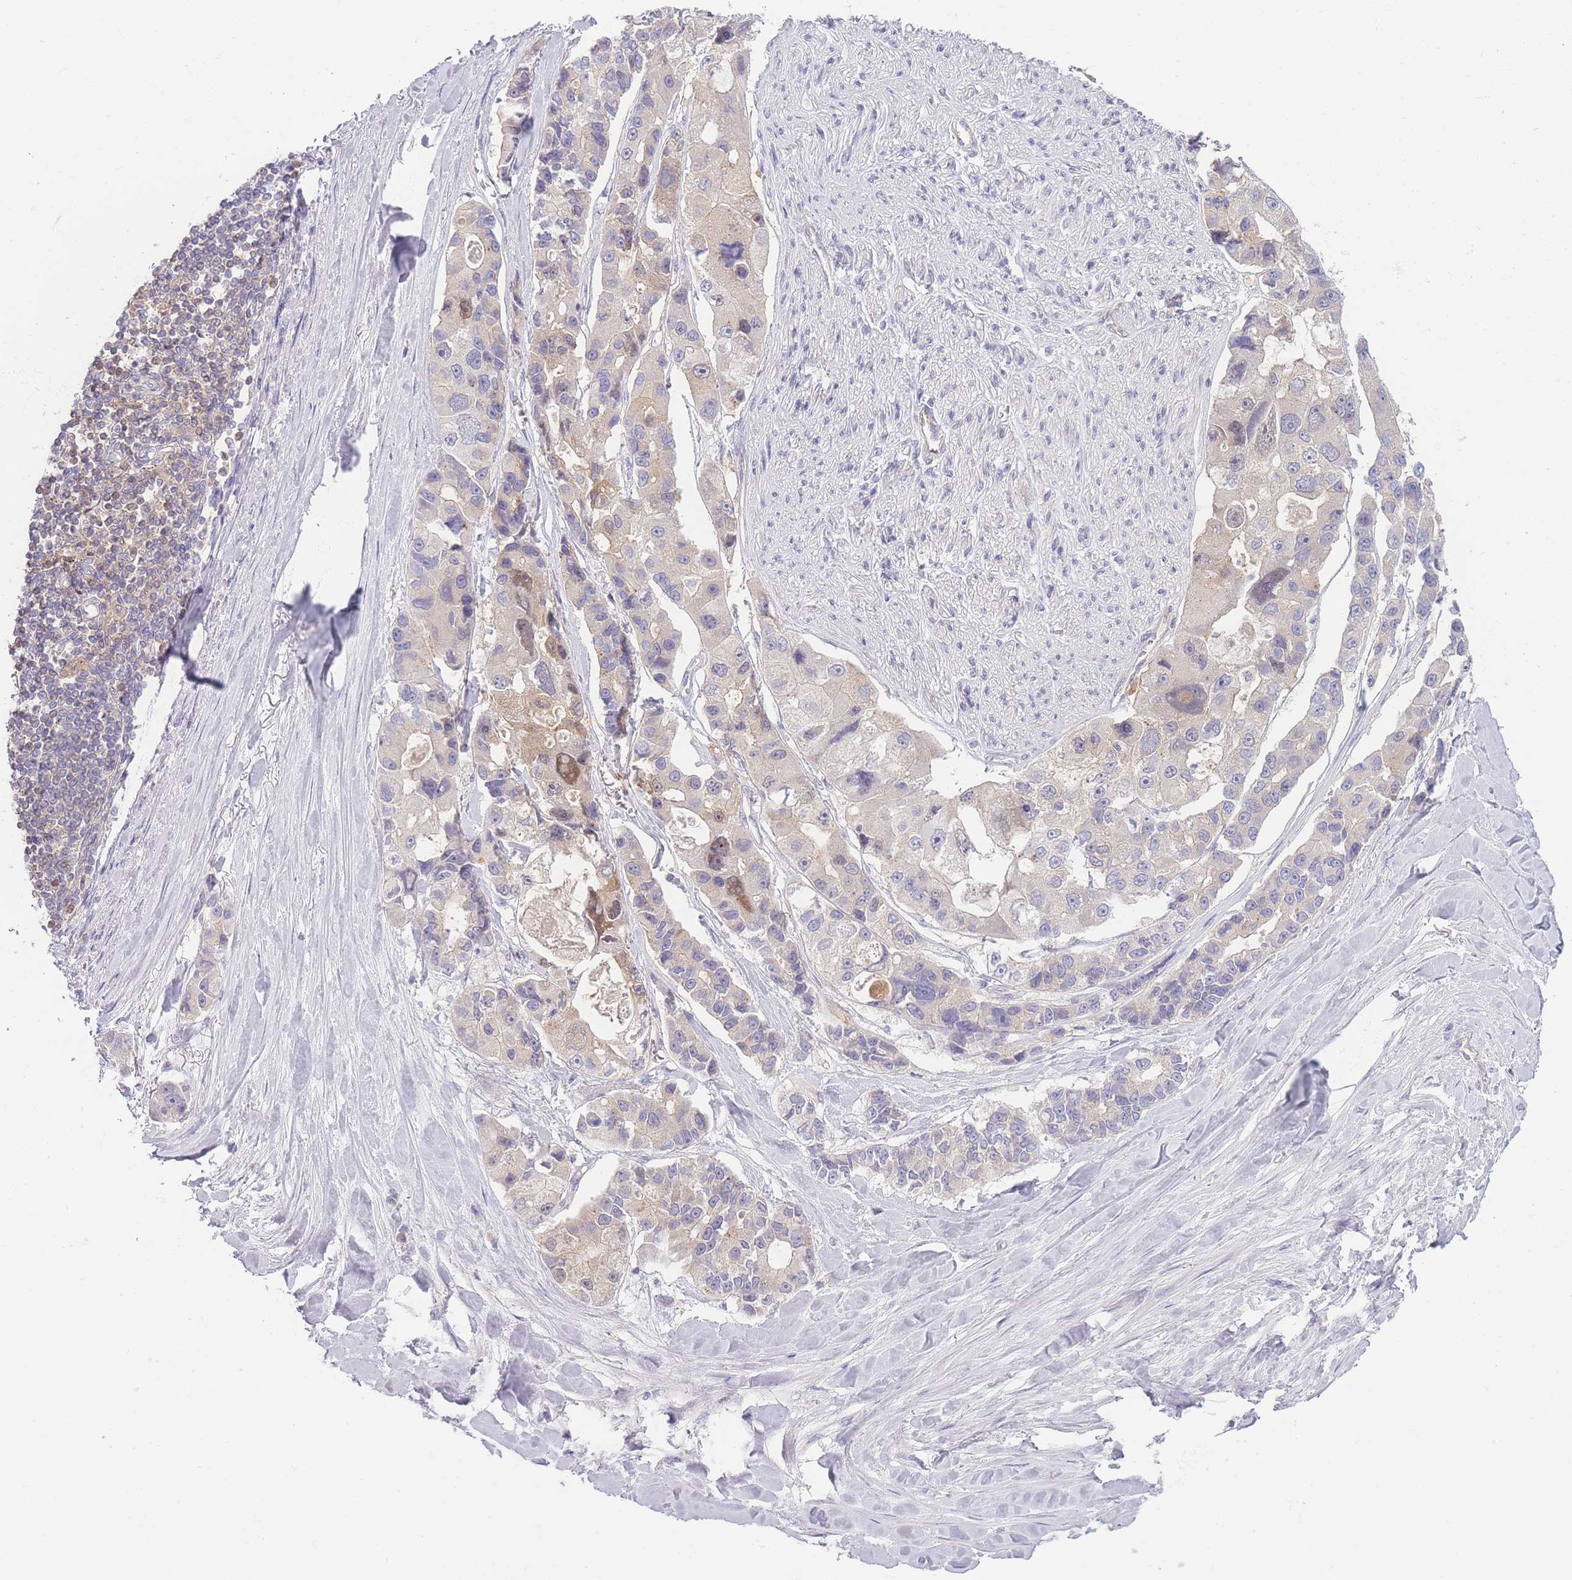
{"staining": {"intensity": "weak", "quantity": "<25%", "location": "cytoplasmic/membranous"}, "tissue": "lung cancer", "cell_type": "Tumor cells", "image_type": "cancer", "snomed": [{"axis": "morphology", "description": "Adenocarcinoma, NOS"}, {"axis": "topography", "description": "Lung"}], "caption": "Protein analysis of adenocarcinoma (lung) shows no significant positivity in tumor cells.", "gene": "SPHKAP", "patient": {"sex": "female", "age": 54}}